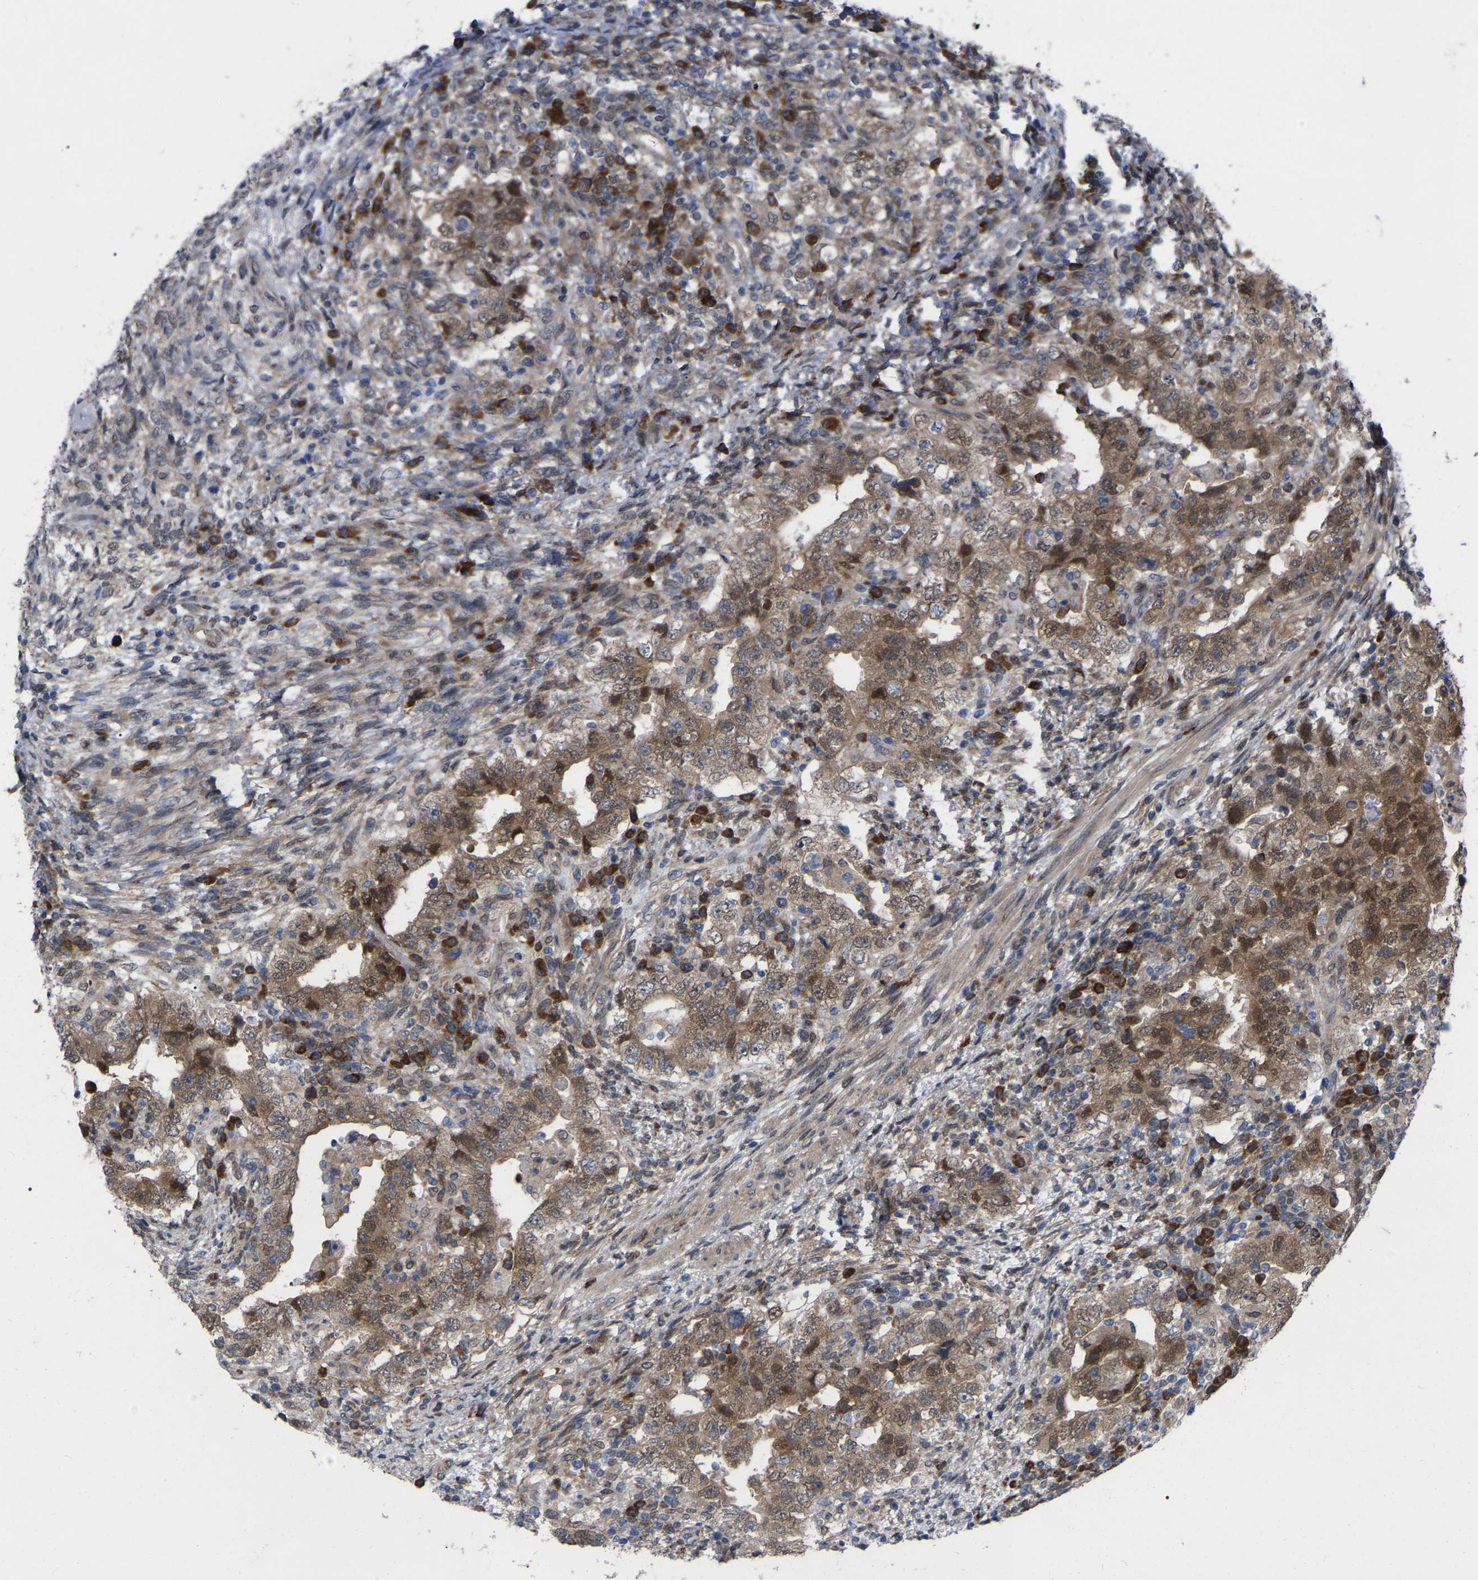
{"staining": {"intensity": "moderate", "quantity": ">75%", "location": "cytoplasmic/membranous,nuclear"}, "tissue": "testis cancer", "cell_type": "Tumor cells", "image_type": "cancer", "snomed": [{"axis": "morphology", "description": "Carcinoma, Embryonal, NOS"}, {"axis": "topography", "description": "Testis"}], "caption": "A histopathology image of testis cancer stained for a protein exhibits moderate cytoplasmic/membranous and nuclear brown staining in tumor cells.", "gene": "UBE4B", "patient": {"sex": "male", "age": 26}}